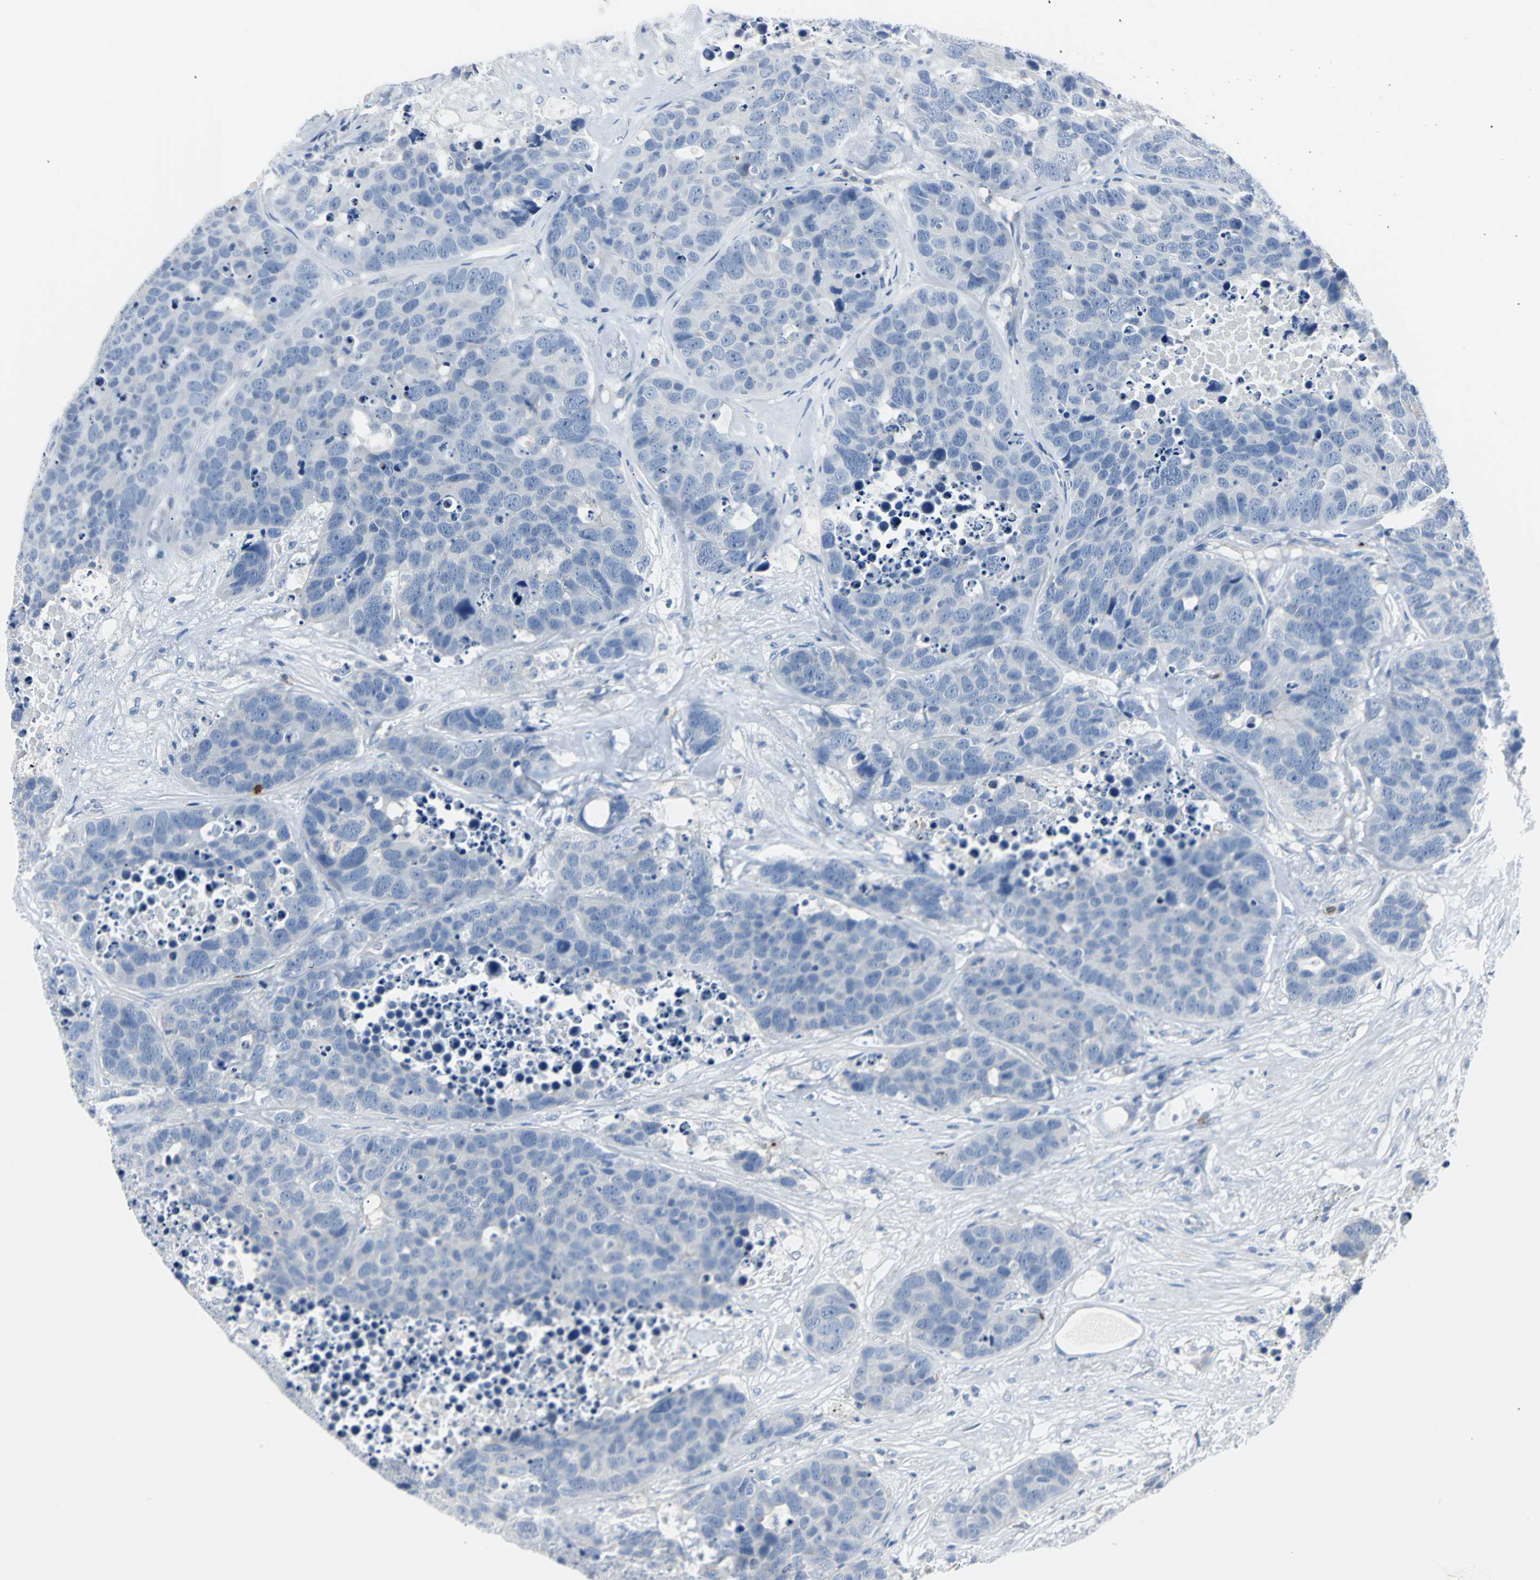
{"staining": {"intensity": "negative", "quantity": "none", "location": "none"}, "tissue": "carcinoid", "cell_type": "Tumor cells", "image_type": "cancer", "snomed": [{"axis": "morphology", "description": "Carcinoid, malignant, NOS"}, {"axis": "topography", "description": "Lung"}], "caption": "A micrograph of human carcinoid is negative for staining in tumor cells. (DAB (3,3'-diaminobenzidine) immunohistochemistry (IHC), high magnification).", "gene": "RASA1", "patient": {"sex": "male", "age": 60}}